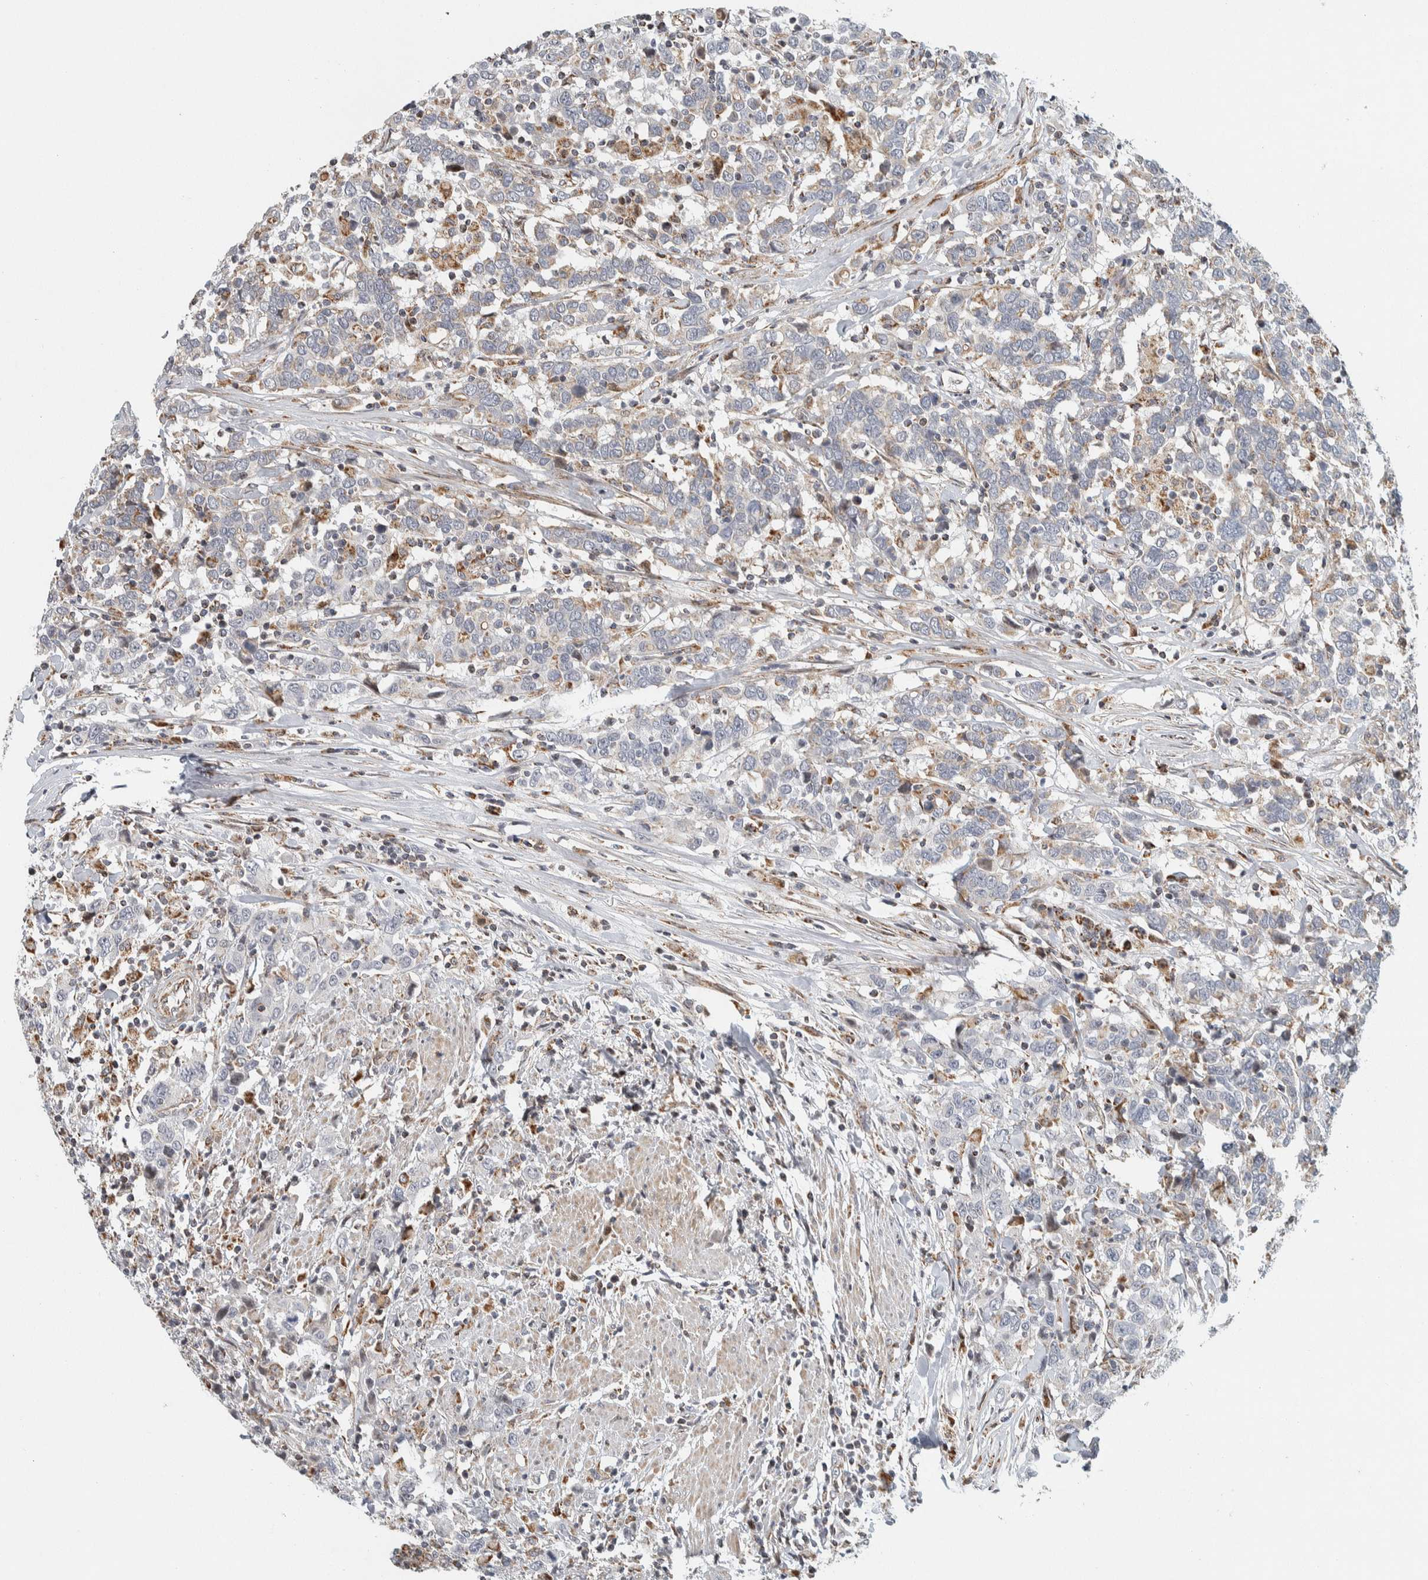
{"staining": {"intensity": "negative", "quantity": "none", "location": "none"}, "tissue": "urothelial cancer", "cell_type": "Tumor cells", "image_type": "cancer", "snomed": [{"axis": "morphology", "description": "Urothelial carcinoma, High grade"}, {"axis": "topography", "description": "Urinary bladder"}], "caption": "High magnification brightfield microscopy of urothelial carcinoma (high-grade) stained with DAB (3,3'-diaminobenzidine) (brown) and counterstained with hematoxylin (blue): tumor cells show no significant staining.", "gene": "AFP", "patient": {"sex": "male", "age": 61}}